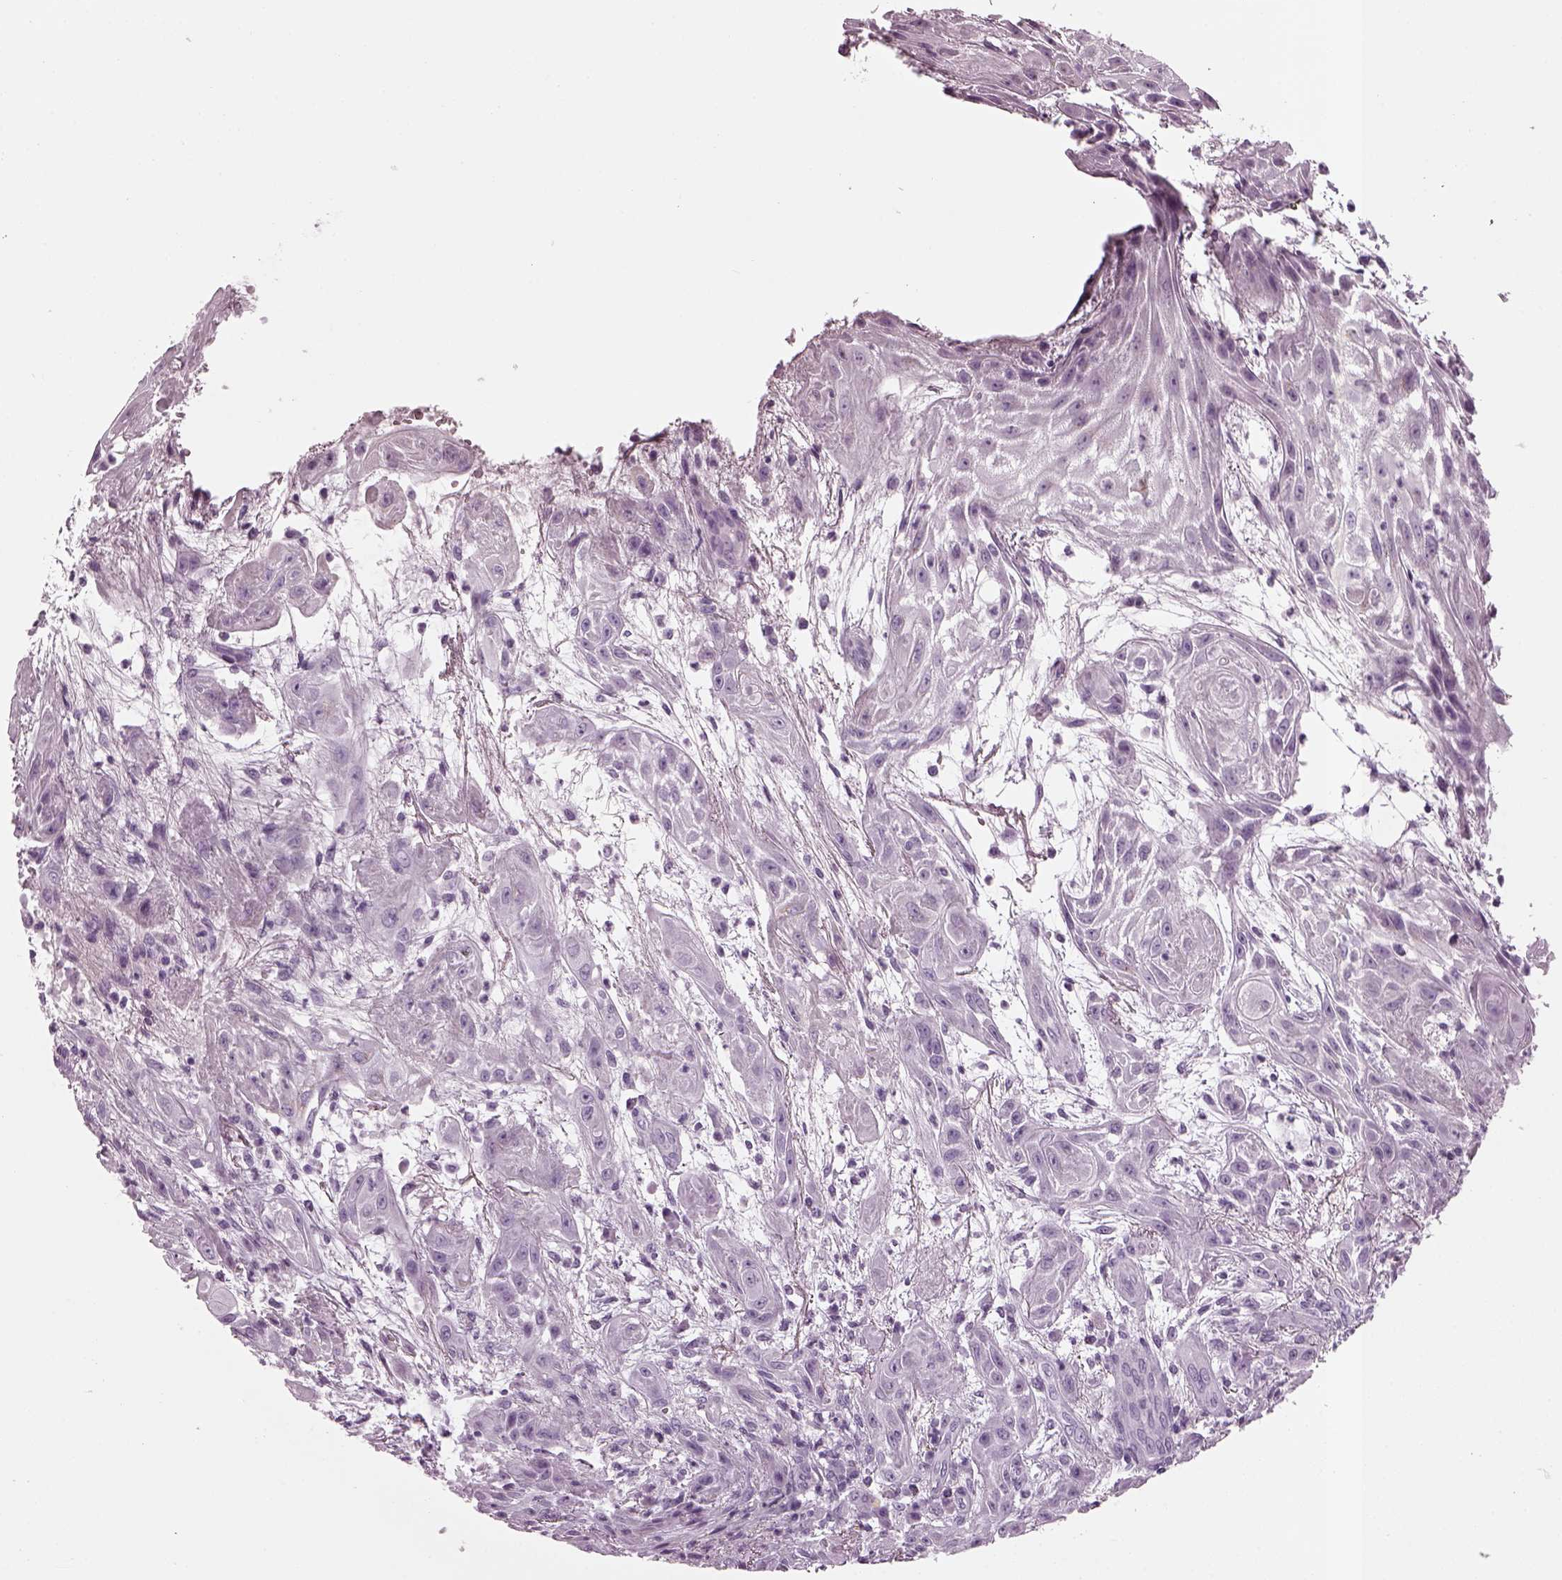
{"staining": {"intensity": "negative", "quantity": "none", "location": "none"}, "tissue": "skin cancer", "cell_type": "Tumor cells", "image_type": "cancer", "snomed": [{"axis": "morphology", "description": "Squamous cell carcinoma, NOS"}, {"axis": "topography", "description": "Skin"}], "caption": "This micrograph is of squamous cell carcinoma (skin) stained with IHC to label a protein in brown with the nuclei are counter-stained blue. There is no positivity in tumor cells.", "gene": "DPYSL5", "patient": {"sex": "male", "age": 62}}